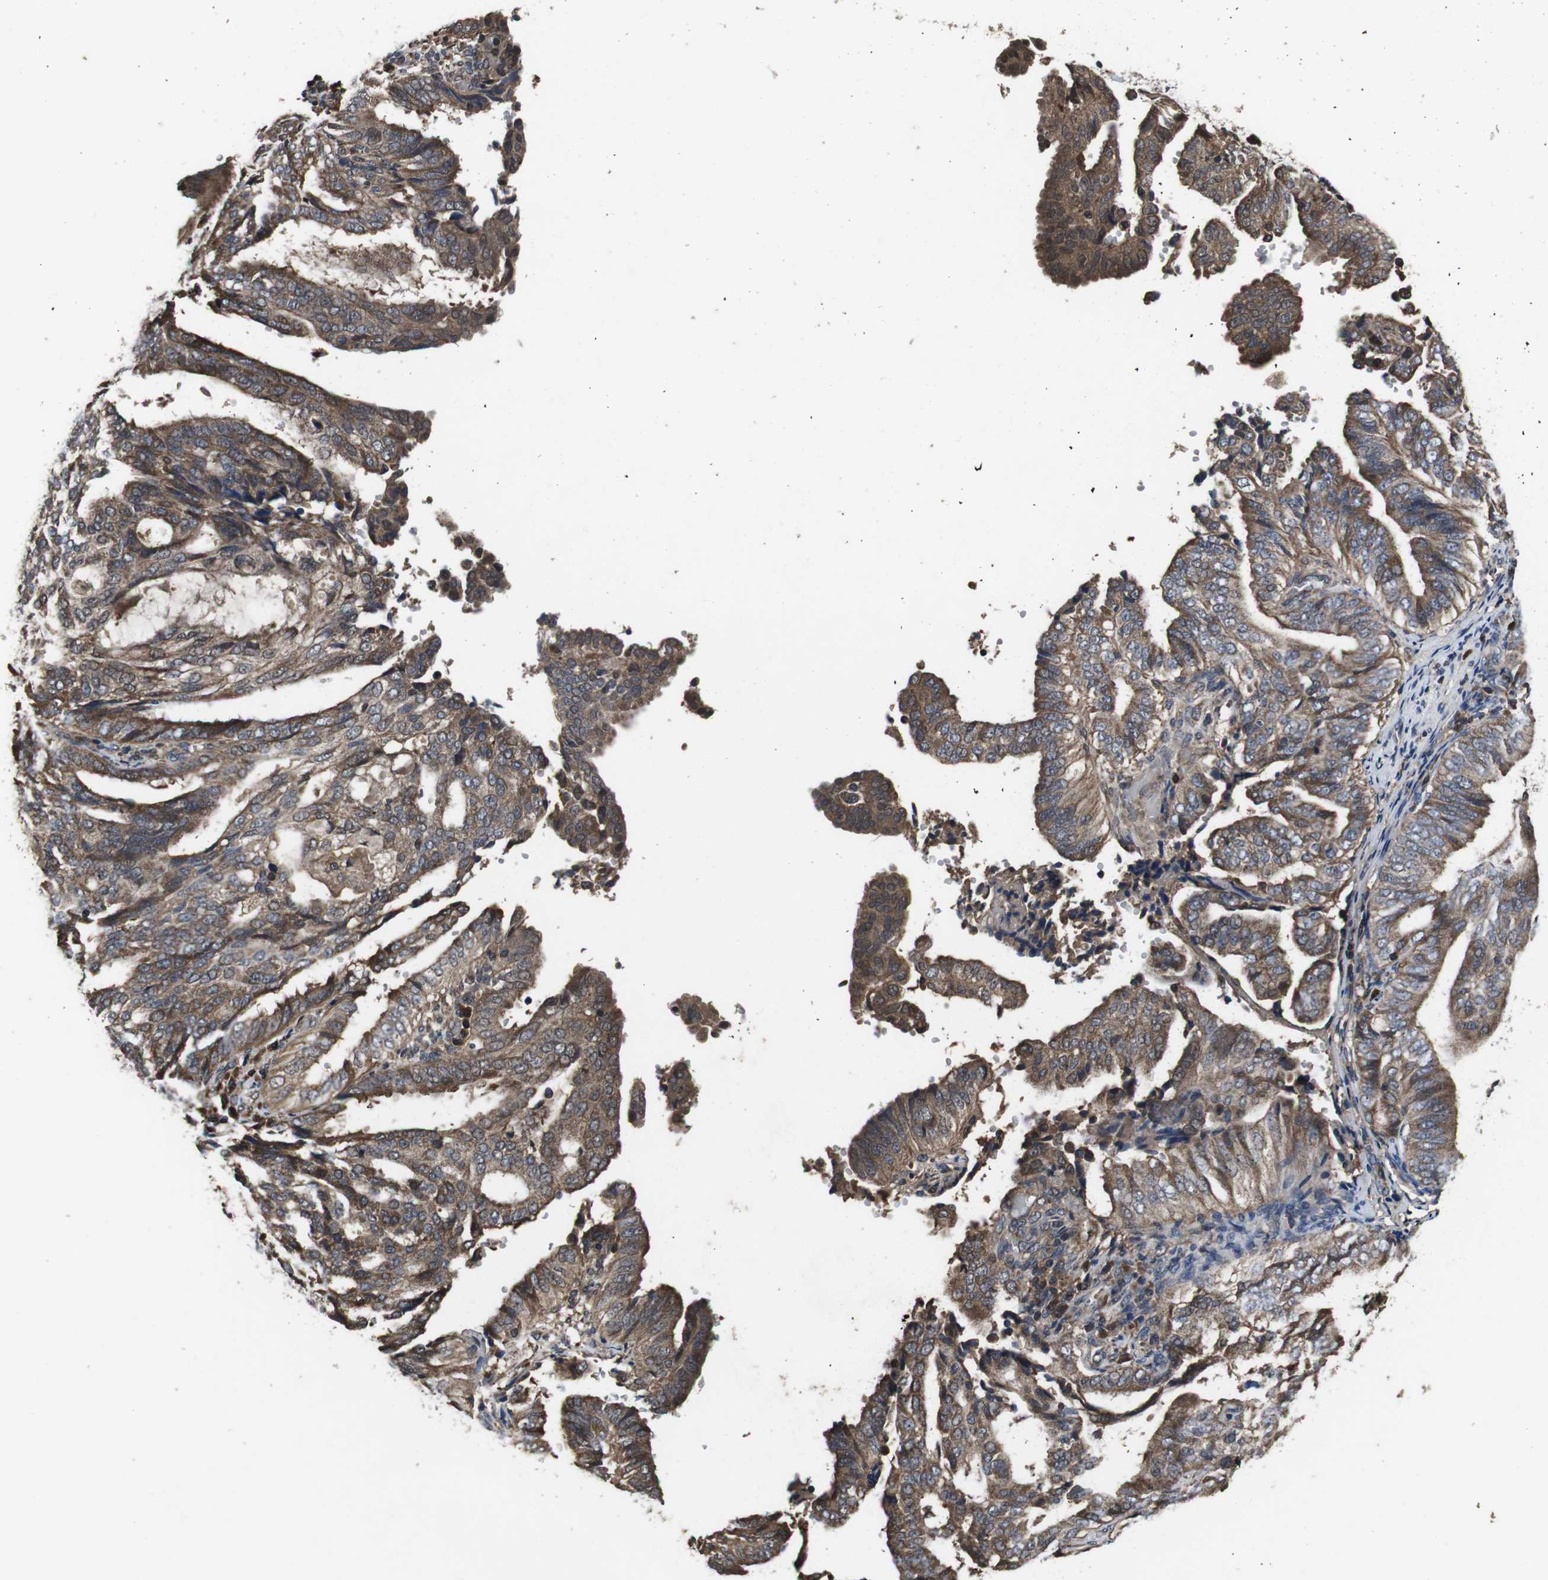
{"staining": {"intensity": "moderate", "quantity": ">75%", "location": "cytoplasmic/membranous"}, "tissue": "endometrial cancer", "cell_type": "Tumor cells", "image_type": "cancer", "snomed": [{"axis": "morphology", "description": "Adenocarcinoma, NOS"}, {"axis": "topography", "description": "Endometrium"}], "caption": "Protein analysis of endometrial cancer tissue reveals moderate cytoplasmic/membranous staining in about >75% of tumor cells.", "gene": "CXCL11", "patient": {"sex": "female", "age": 58}}